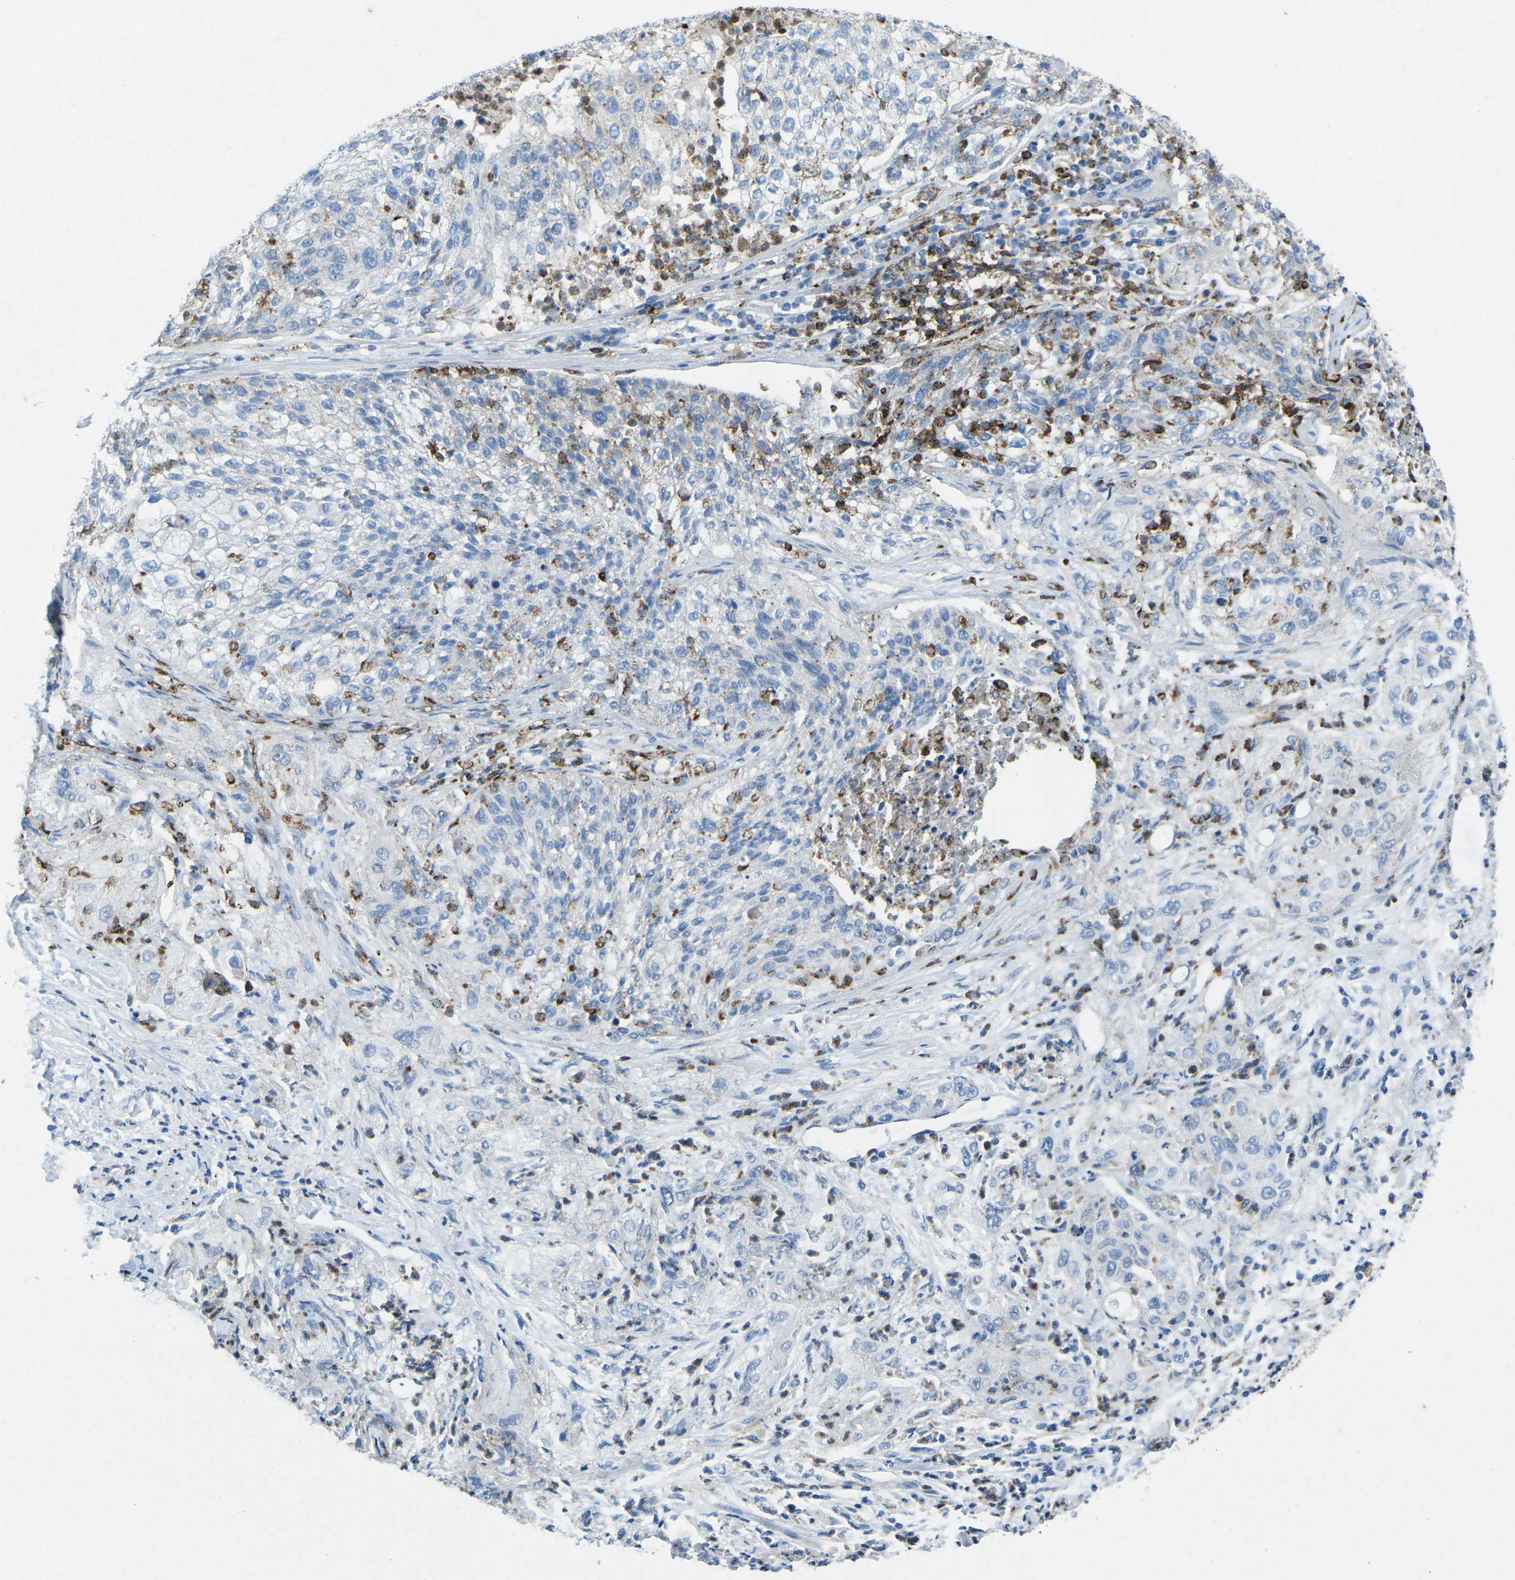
{"staining": {"intensity": "weak", "quantity": "<25%", "location": "cytoplasmic/membranous"}, "tissue": "lung cancer", "cell_type": "Tumor cells", "image_type": "cancer", "snomed": [{"axis": "morphology", "description": "Inflammation, NOS"}, {"axis": "morphology", "description": "Squamous cell carcinoma, NOS"}, {"axis": "topography", "description": "Lymph node"}, {"axis": "topography", "description": "Soft tissue"}, {"axis": "topography", "description": "Lung"}], "caption": "DAB immunohistochemical staining of lung cancer shows no significant expression in tumor cells.", "gene": "STK11", "patient": {"sex": "male", "age": 66}}